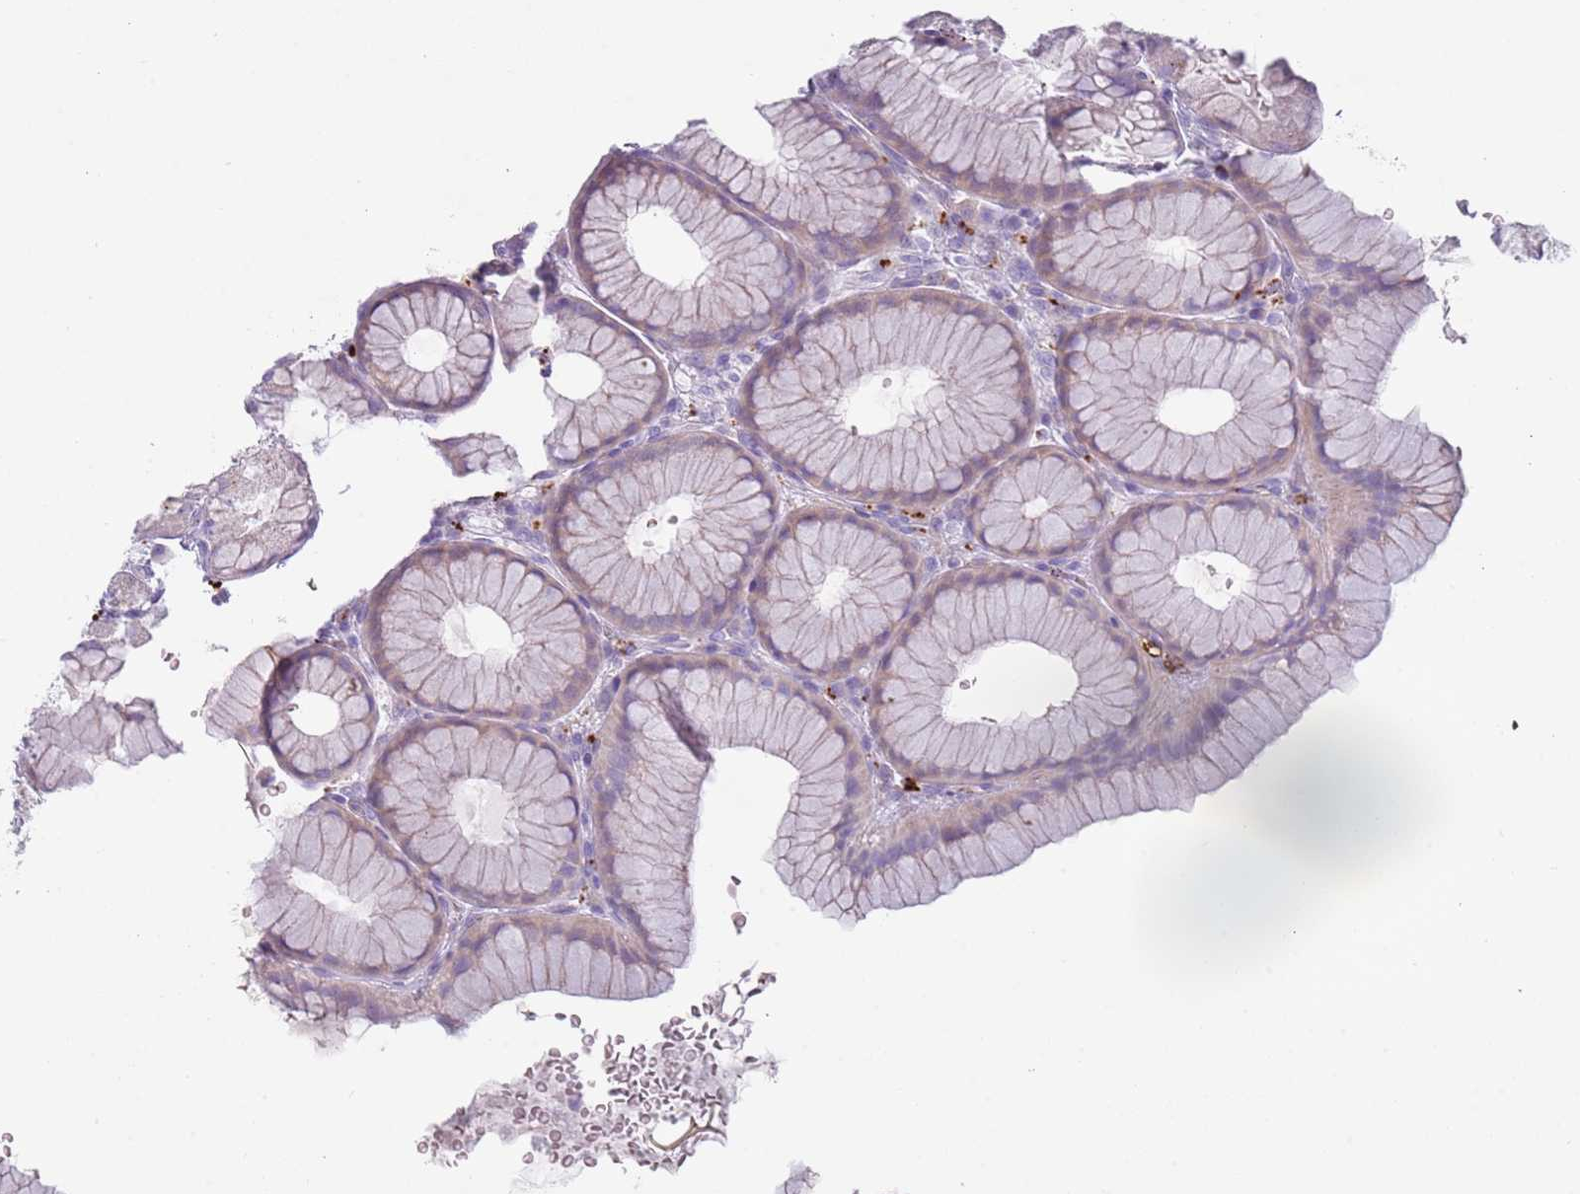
{"staining": {"intensity": "weak", "quantity": "<25%", "location": "cytoplasmic/membranous"}, "tissue": "stomach", "cell_type": "Glandular cells", "image_type": "normal", "snomed": [{"axis": "morphology", "description": "Normal tissue, NOS"}, {"axis": "topography", "description": "Stomach"}], "caption": "Glandular cells are negative for brown protein staining in benign stomach. (DAB (3,3'-diaminobenzidine) immunohistochemistry, high magnification).", "gene": "NWD2", "patient": {"sex": "male", "age": 57}}